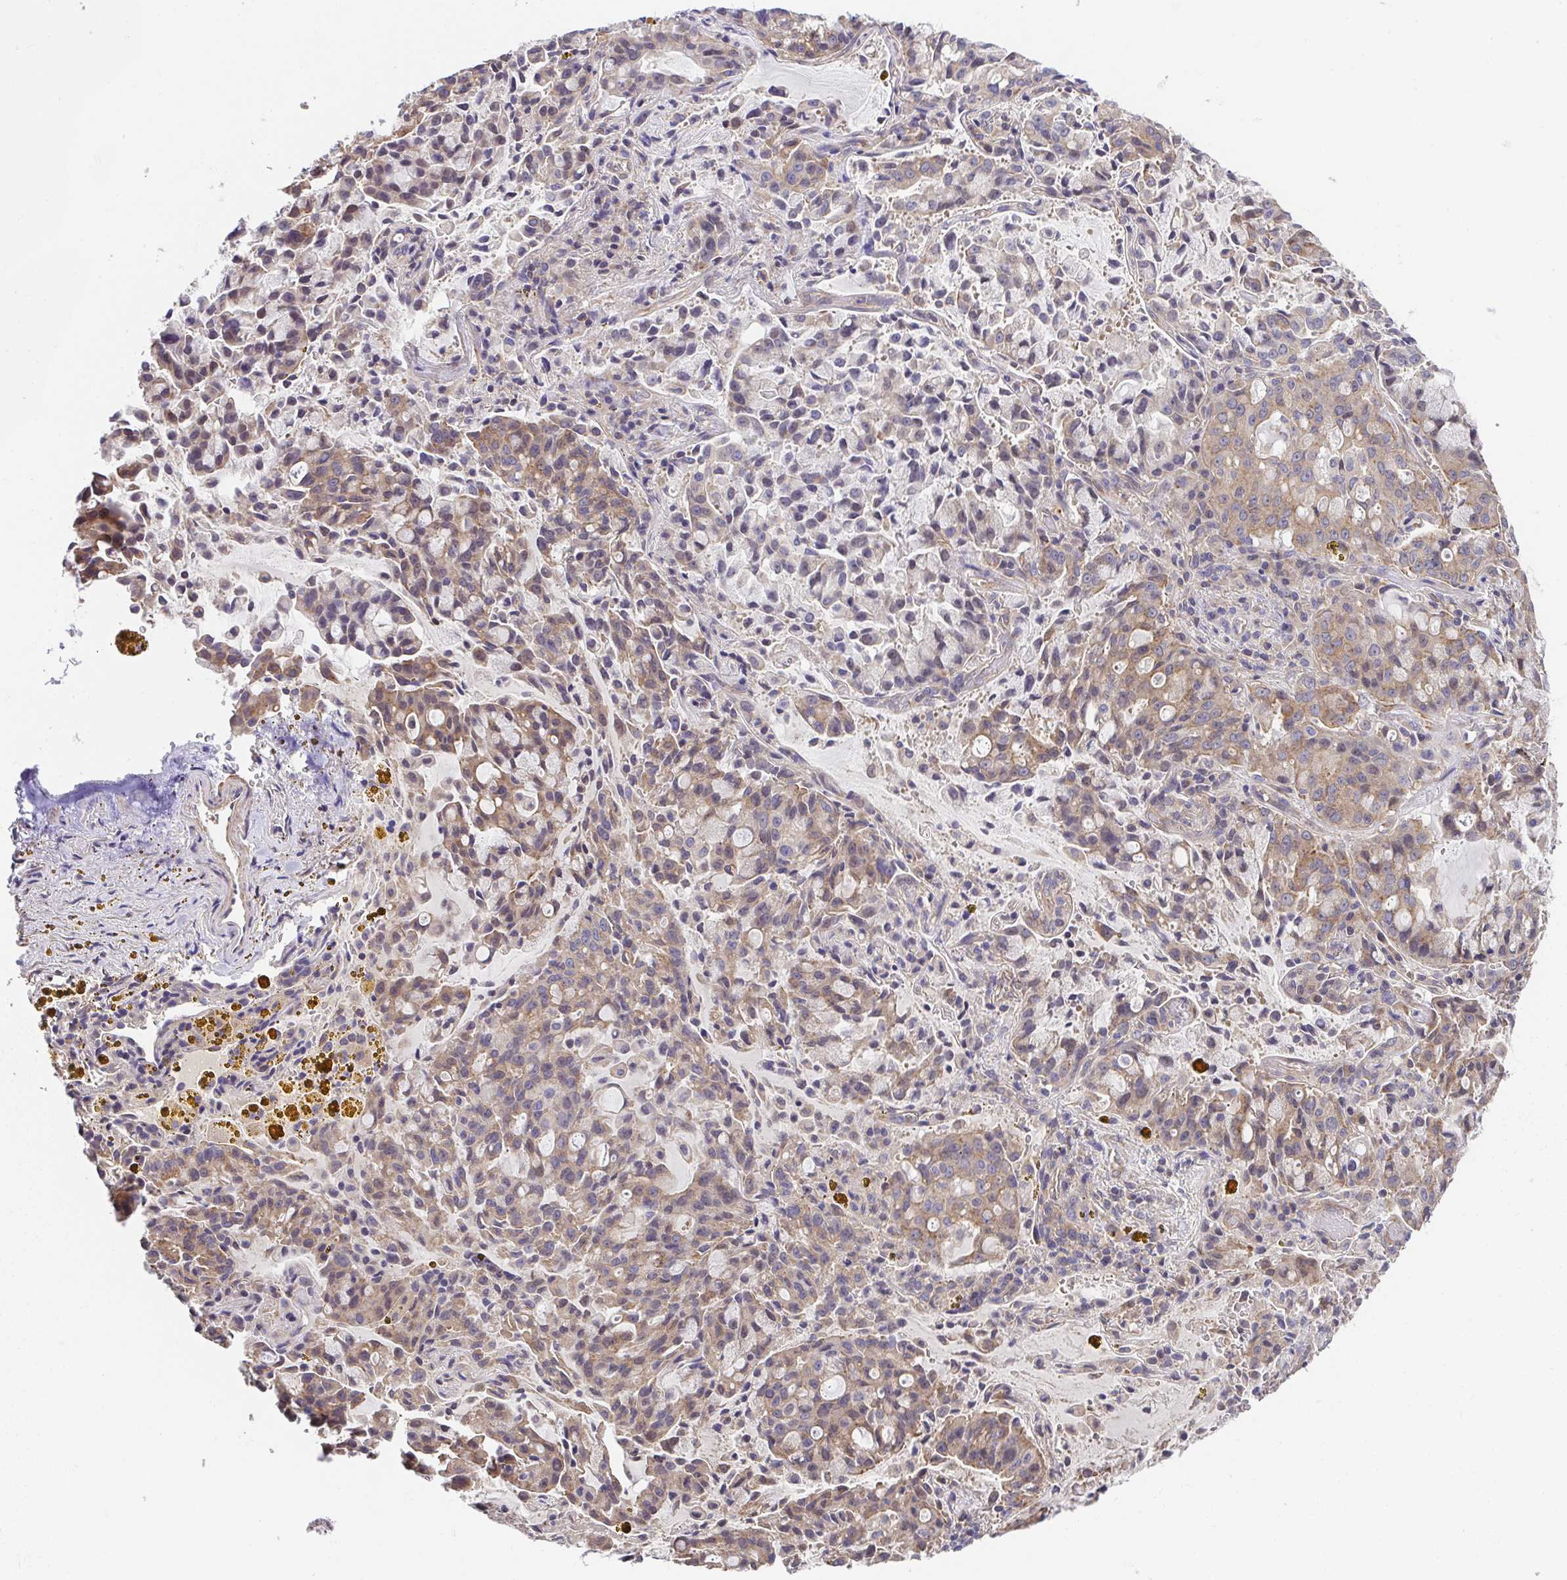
{"staining": {"intensity": "moderate", "quantity": "25%-75%", "location": "cytoplasmic/membranous"}, "tissue": "lung cancer", "cell_type": "Tumor cells", "image_type": "cancer", "snomed": [{"axis": "morphology", "description": "Adenocarcinoma, NOS"}, {"axis": "topography", "description": "Lung"}], "caption": "Immunohistochemical staining of human adenocarcinoma (lung) displays medium levels of moderate cytoplasmic/membranous staining in about 25%-75% of tumor cells. The protein is stained brown, and the nuclei are stained in blue (DAB IHC with brightfield microscopy, high magnification).", "gene": "ZNF696", "patient": {"sex": "female", "age": 44}}